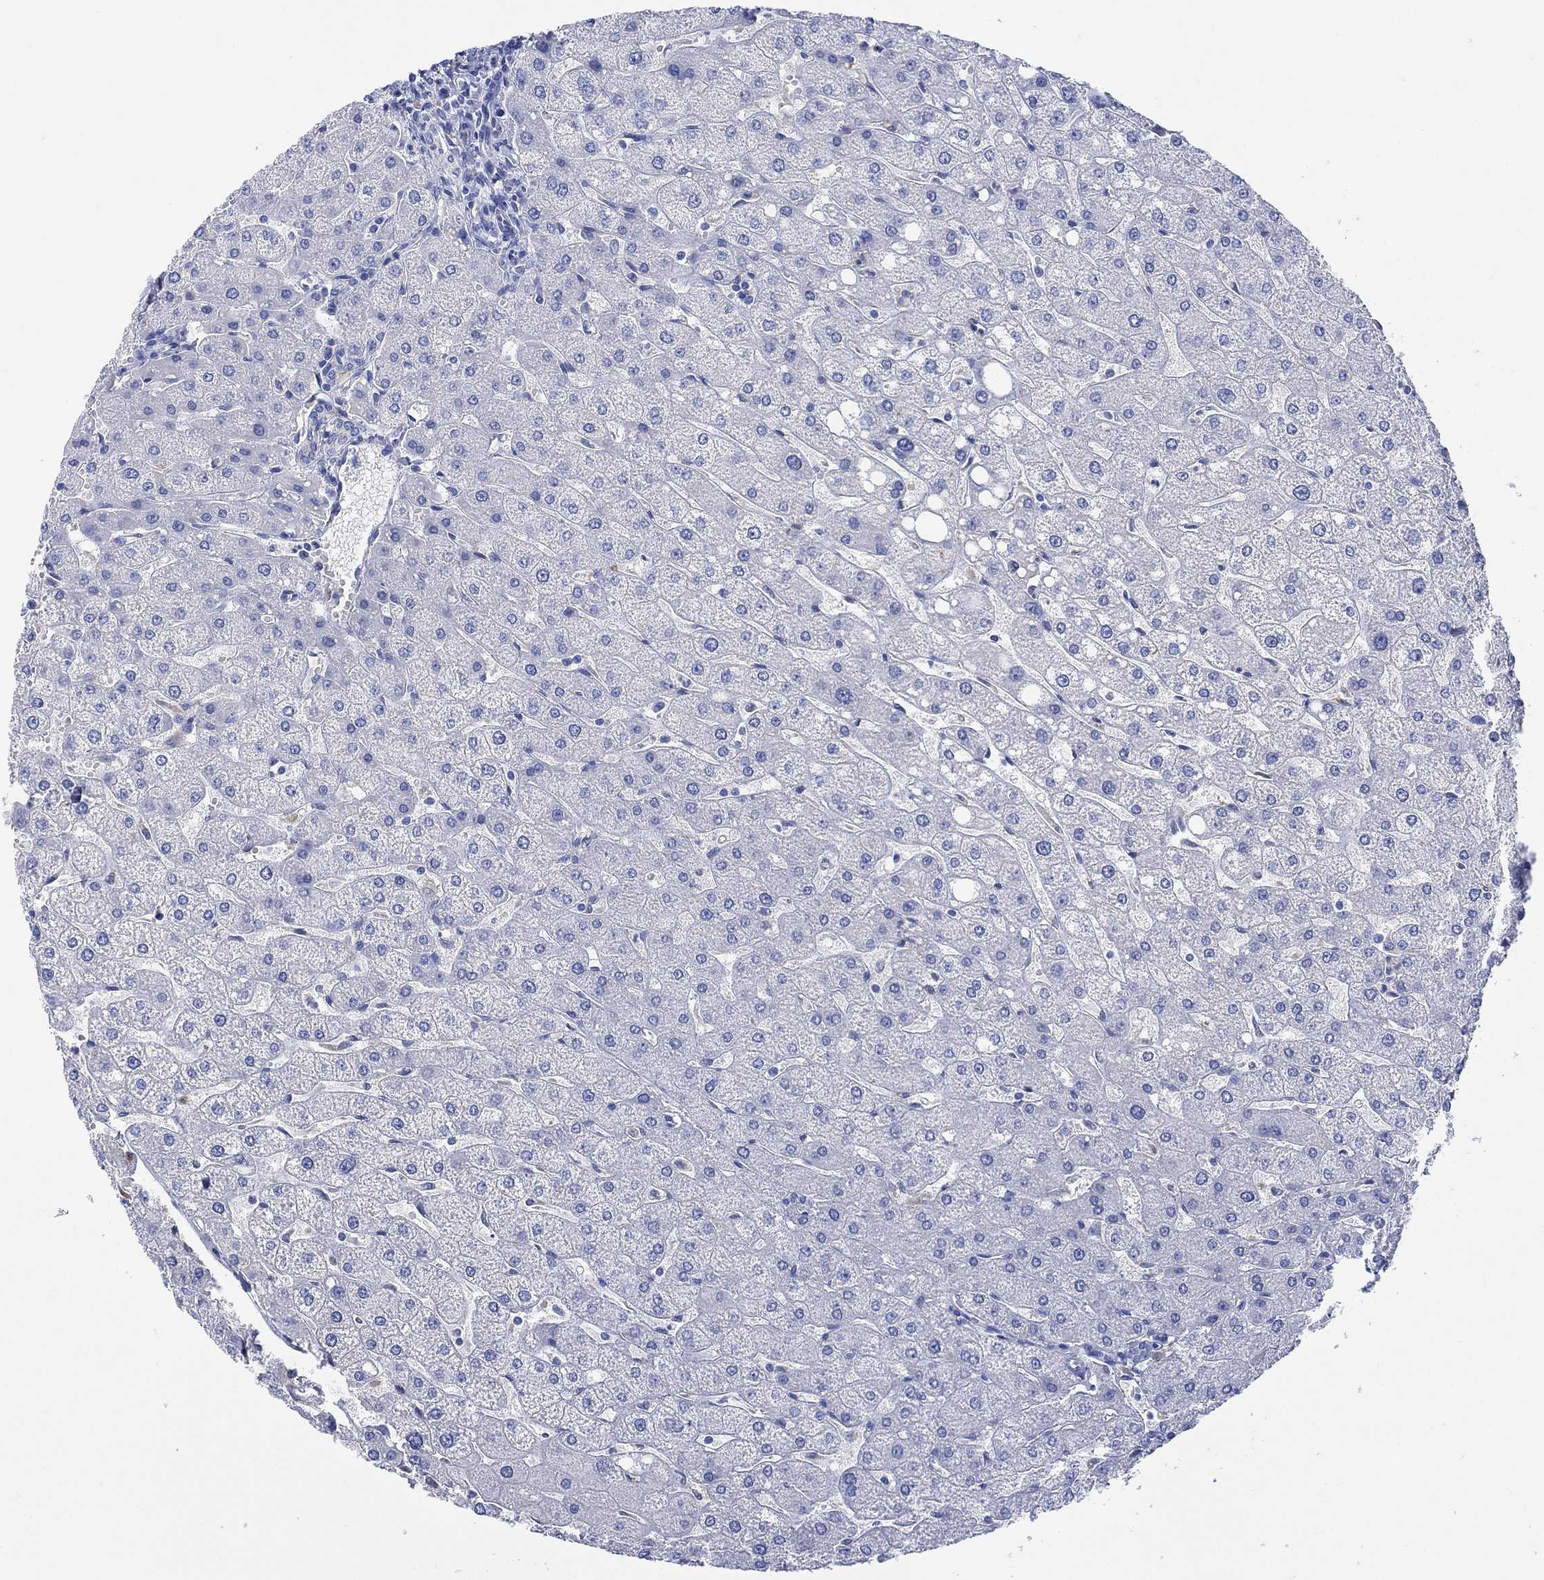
{"staining": {"intensity": "negative", "quantity": "none", "location": "none"}, "tissue": "liver", "cell_type": "Cholangiocytes", "image_type": "normal", "snomed": [{"axis": "morphology", "description": "Normal tissue, NOS"}, {"axis": "topography", "description": "Liver"}], "caption": "The immunohistochemistry (IHC) image has no significant positivity in cholangiocytes of liver. (Brightfield microscopy of DAB (3,3'-diaminobenzidine) immunohistochemistry at high magnification).", "gene": "MYL1", "patient": {"sex": "male", "age": 67}}